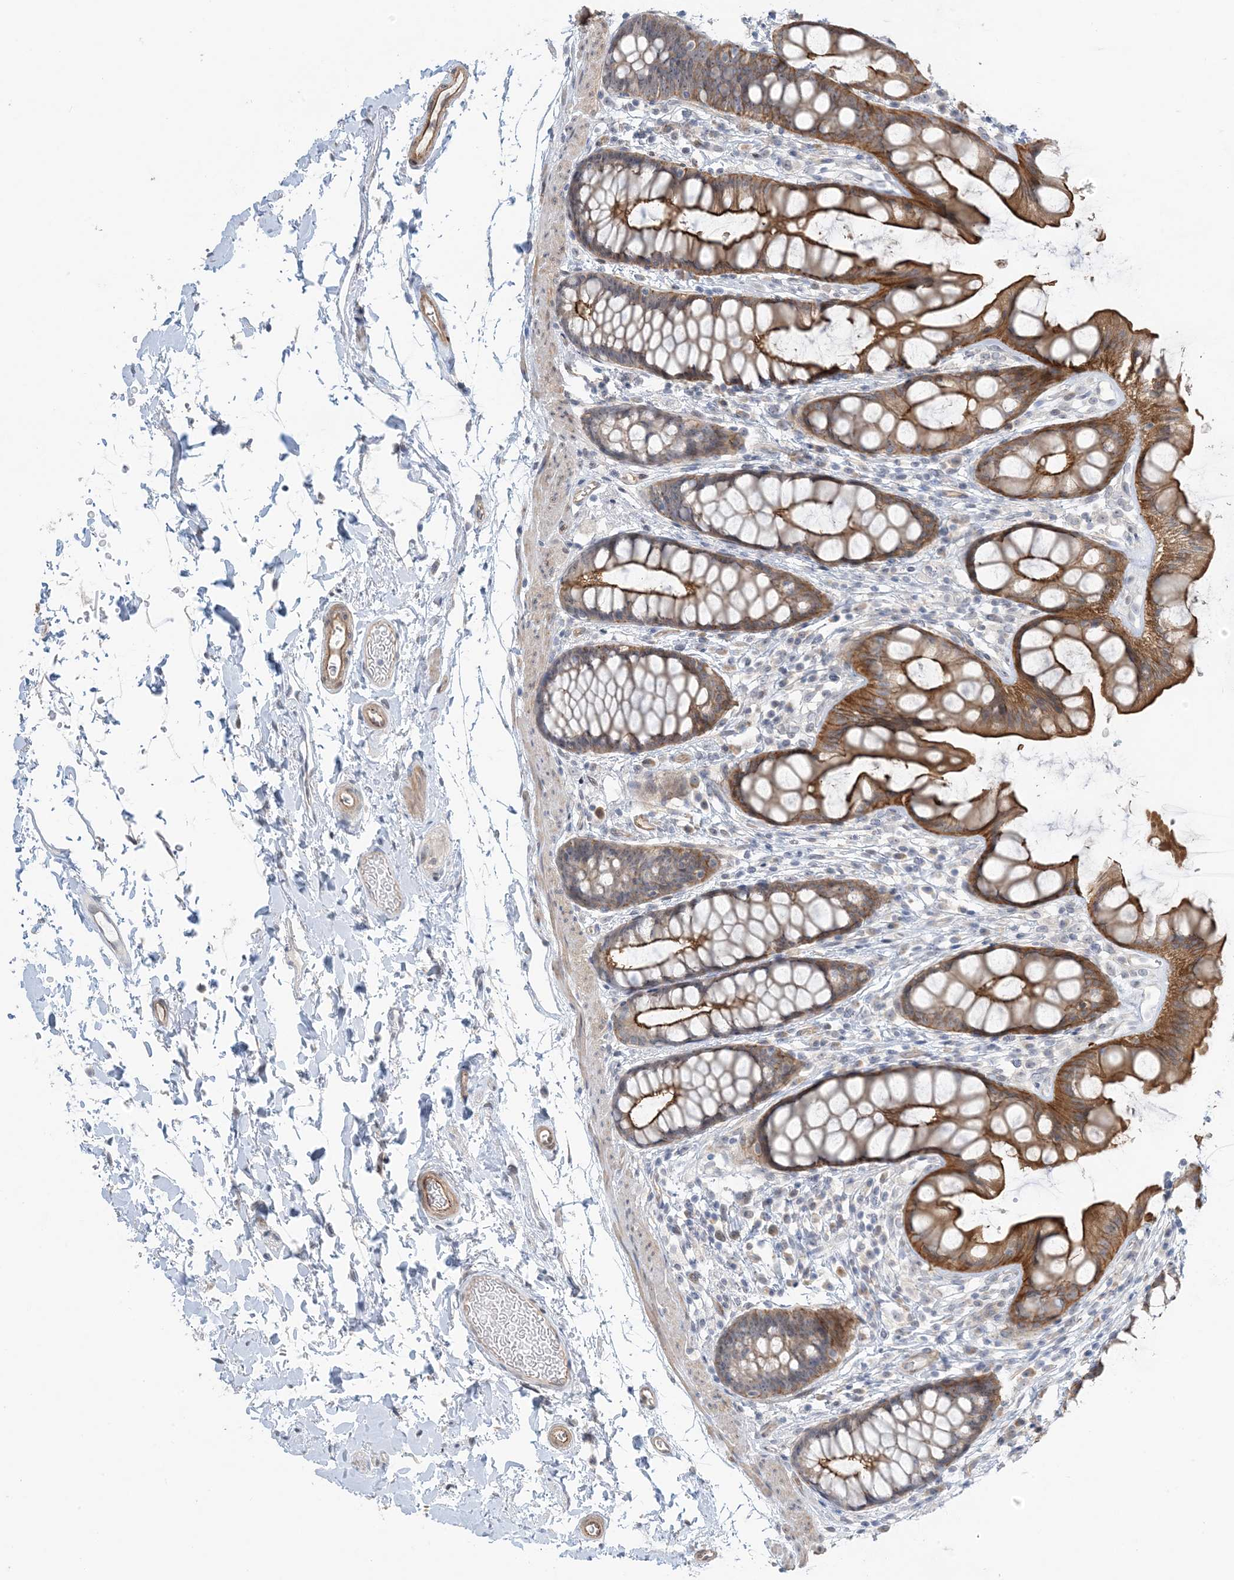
{"staining": {"intensity": "moderate", "quantity": ">75%", "location": "cytoplasmic/membranous"}, "tissue": "rectum", "cell_type": "Glandular cells", "image_type": "normal", "snomed": [{"axis": "morphology", "description": "Normal tissue, NOS"}, {"axis": "topography", "description": "Rectum"}], "caption": "Rectum stained with DAB immunohistochemistry demonstrates medium levels of moderate cytoplasmic/membranous staining in about >75% of glandular cells. Ihc stains the protein in brown and the nuclei are stained blue.", "gene": "IL36B", "patient": {"sex": "female", "age": 65}}